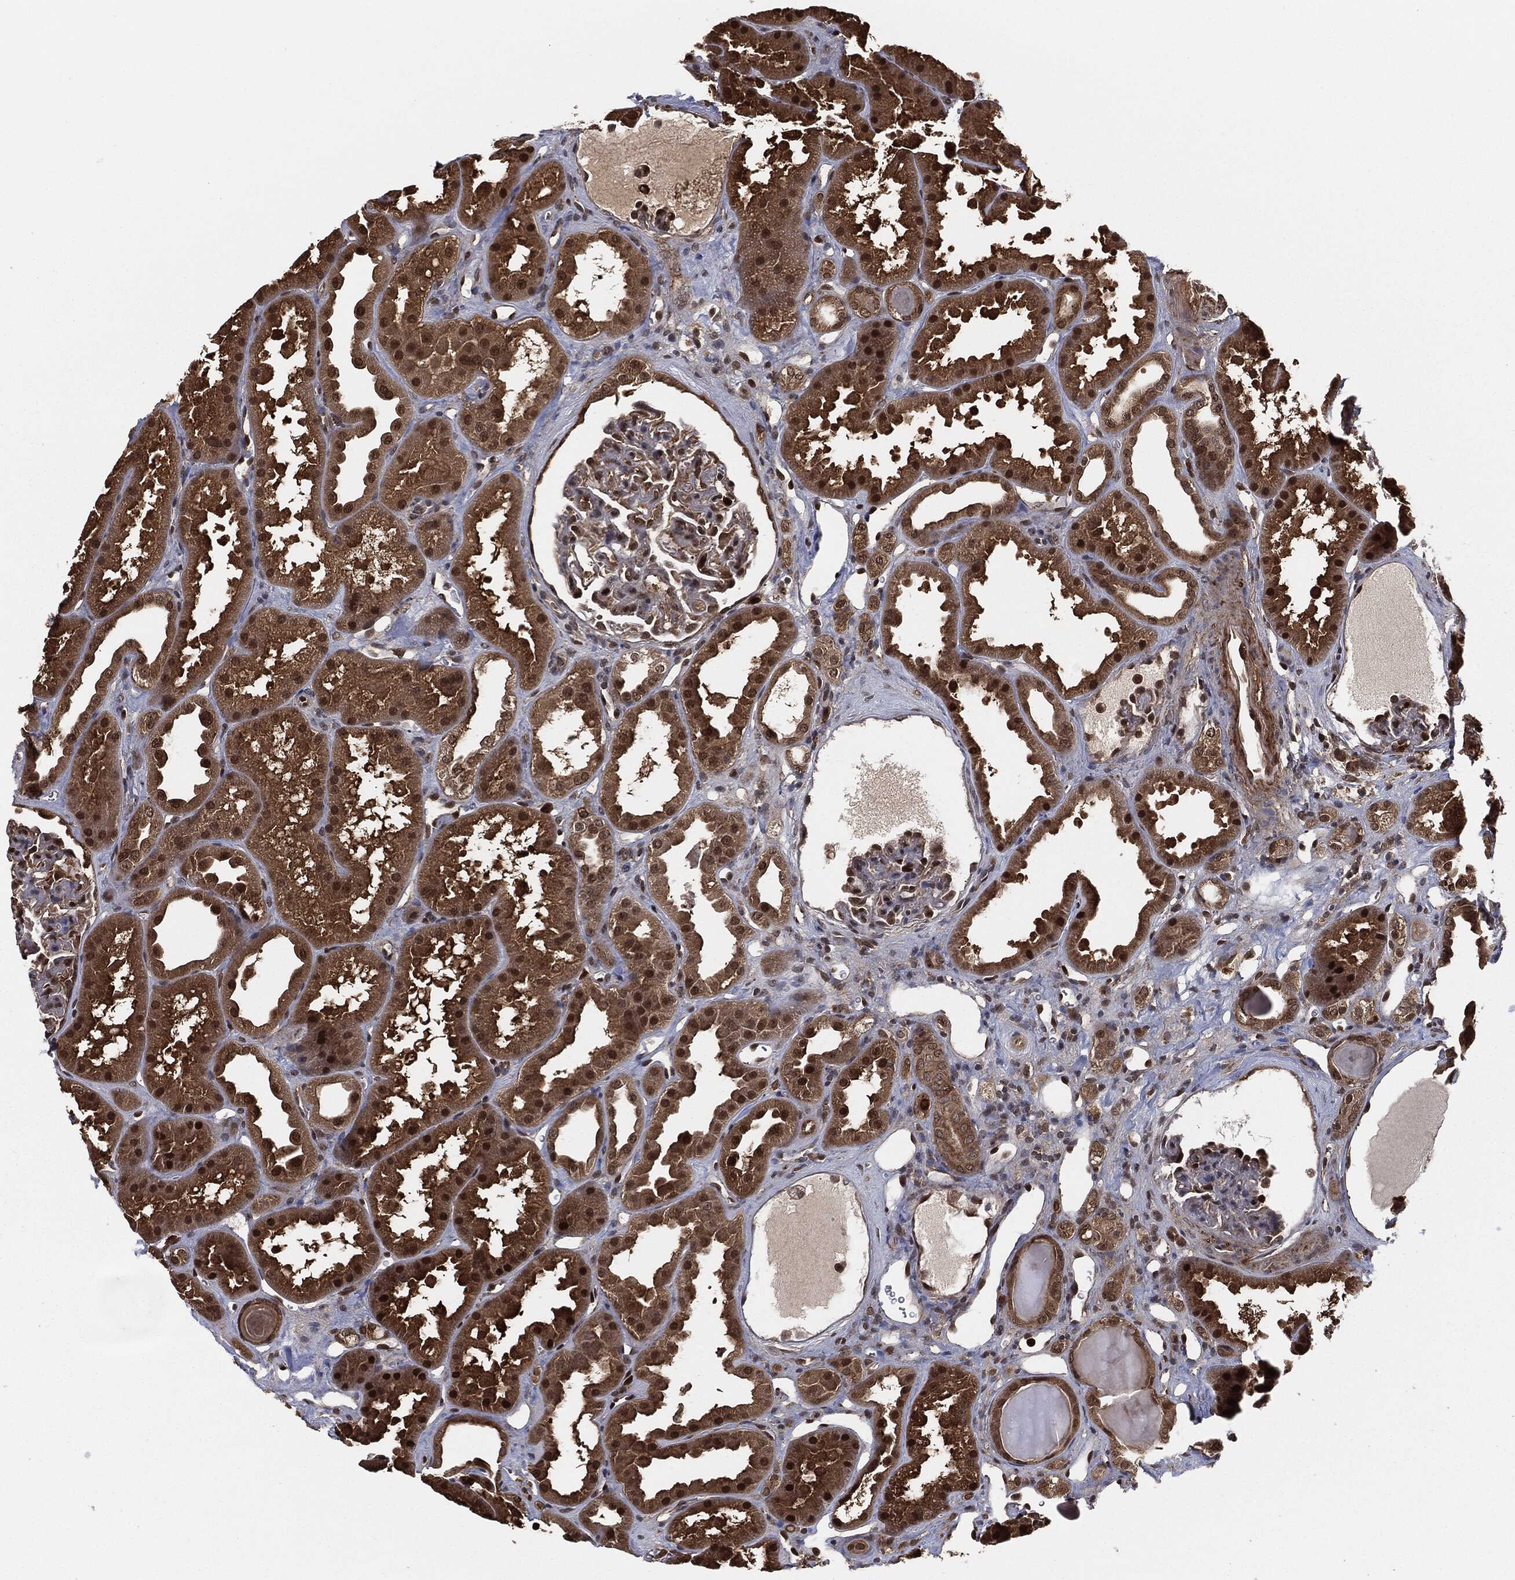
{"staining": {"intensity": "moderate", "quantity": "<25%", "location": "nuclear"}, "tissue": "kidney", "cell_type": "Cells in glomeruli", "image_type": "normal", "snomed": [{"axis": "morphology", "description": "Normal tissue, NOS"}, {"axis": "topography", "description": "Kidney"}], "caption": "Cells in glomeruli demonstrate low levels of moderate nuclear positivity in about <25% of cells in benign human kidney. Ihc stains the protein in brown and the nuclei are stained blue.", "gene": "CAPRIN2", "patient": {"sex": "male", "age": 61}}